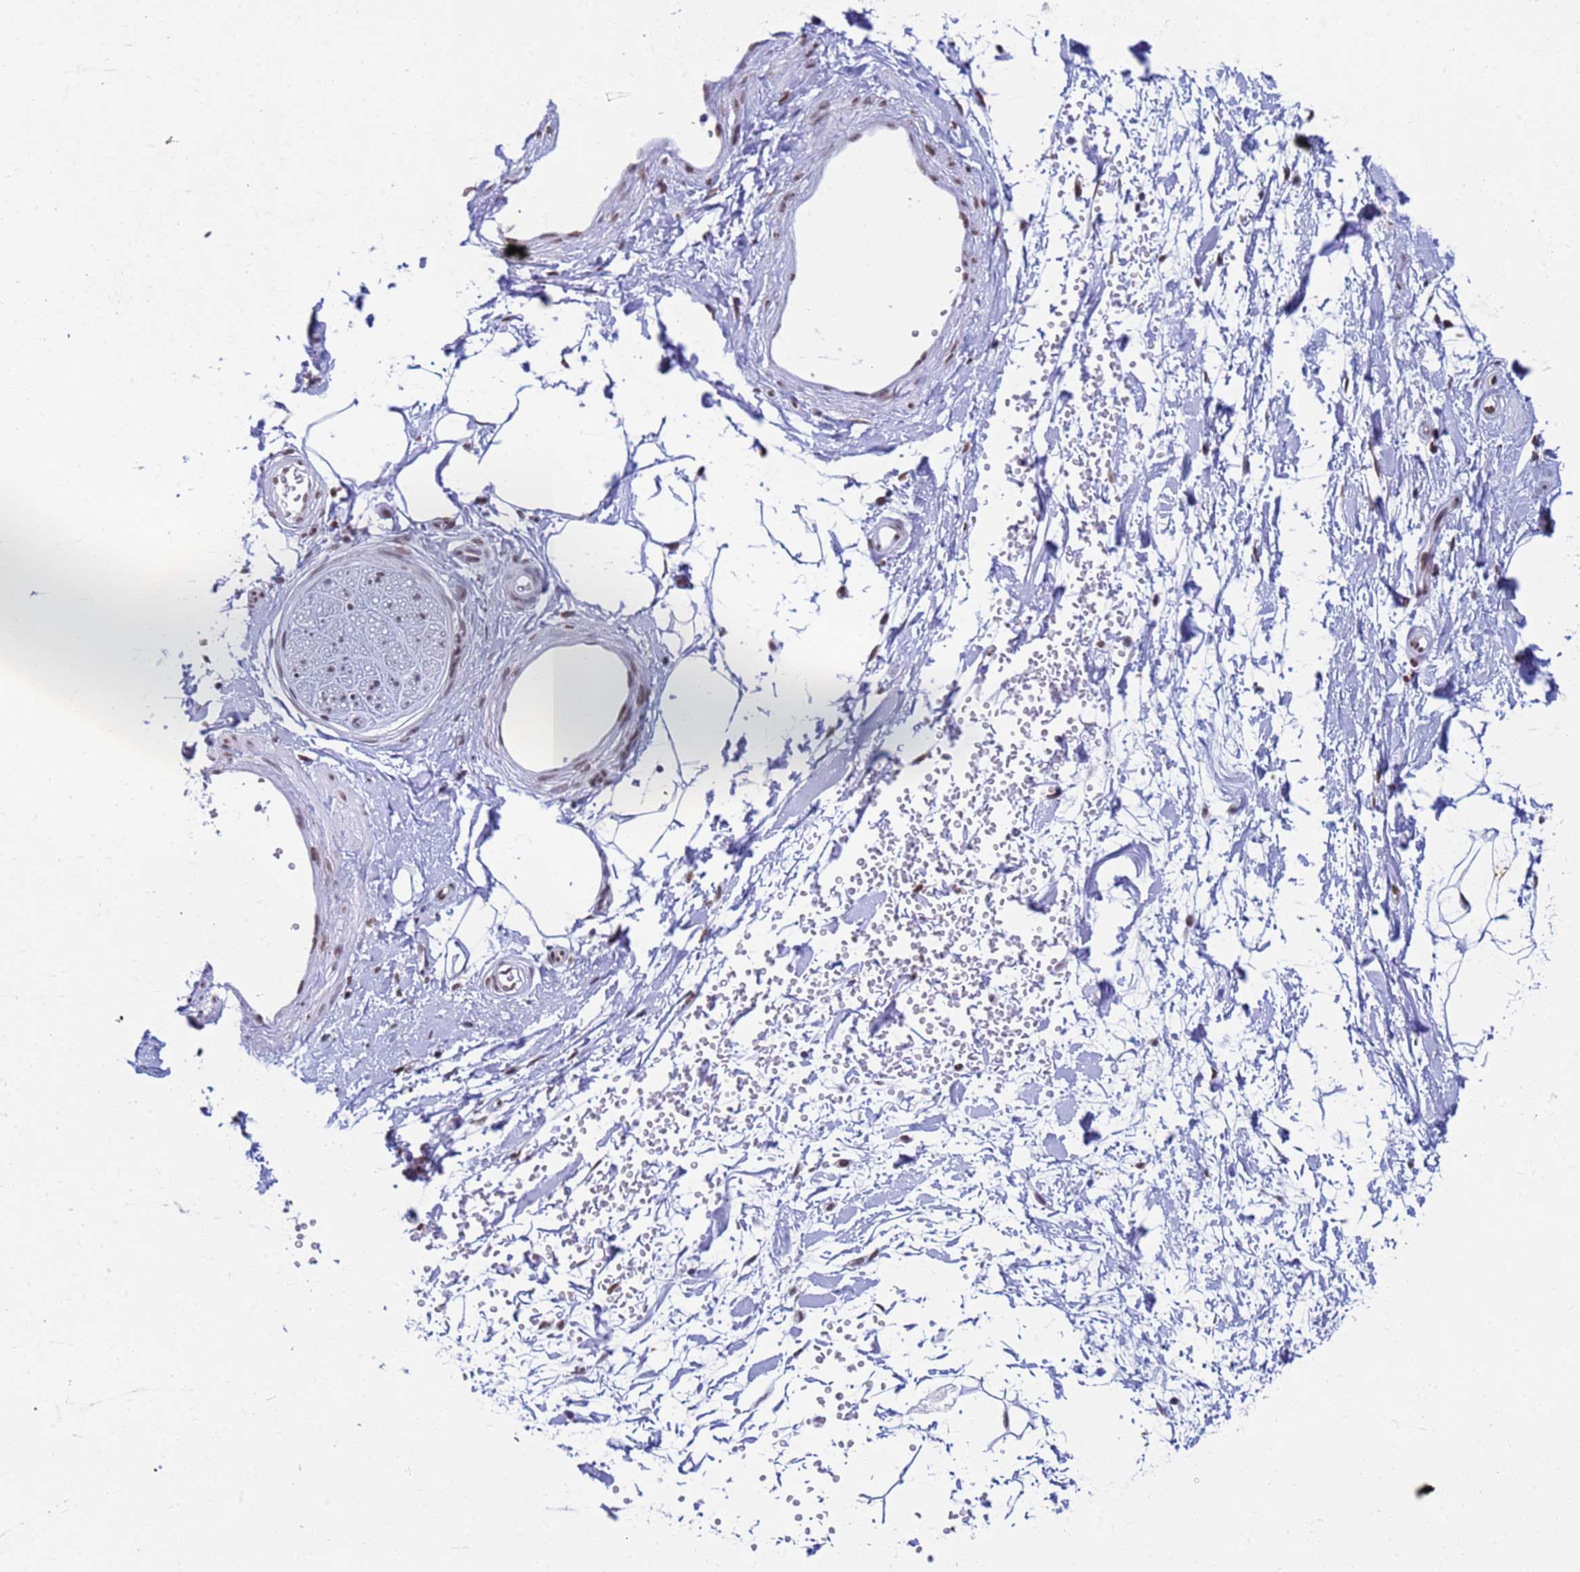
{"staining": {"intensity": "weak", "quantity": ">75%", "location": "nuclear"}, "tissue": "adipose tissue", "cell_type": "Adipocytes", "image_type": "normal", "snomed": [{"axis": "morphology", "description": "Normal tissue, NOS"}, {"axis": "topography", "description": "Soft tissue"}, {"axis": "topography", "description": "Adipose tissue"}, {"axis": "topography", "description": "Vascular tissue"}, {"axis": "topography", "description": "Peripheral nerve tissue"}], "caption": "Immunohistochemical staining of benign adipose tissue displays weak nuclear protein positivity in about >75% of adipocytes. The staining was performed using DAB (3,3'-diaminobenzidine) to visualize the protein expression in brown, while the nuclei were stained in blue with hematoxylin (Magnification: 20x).", "gene": "FAM170B", "patient": {"sex": "male", "age": 74}}